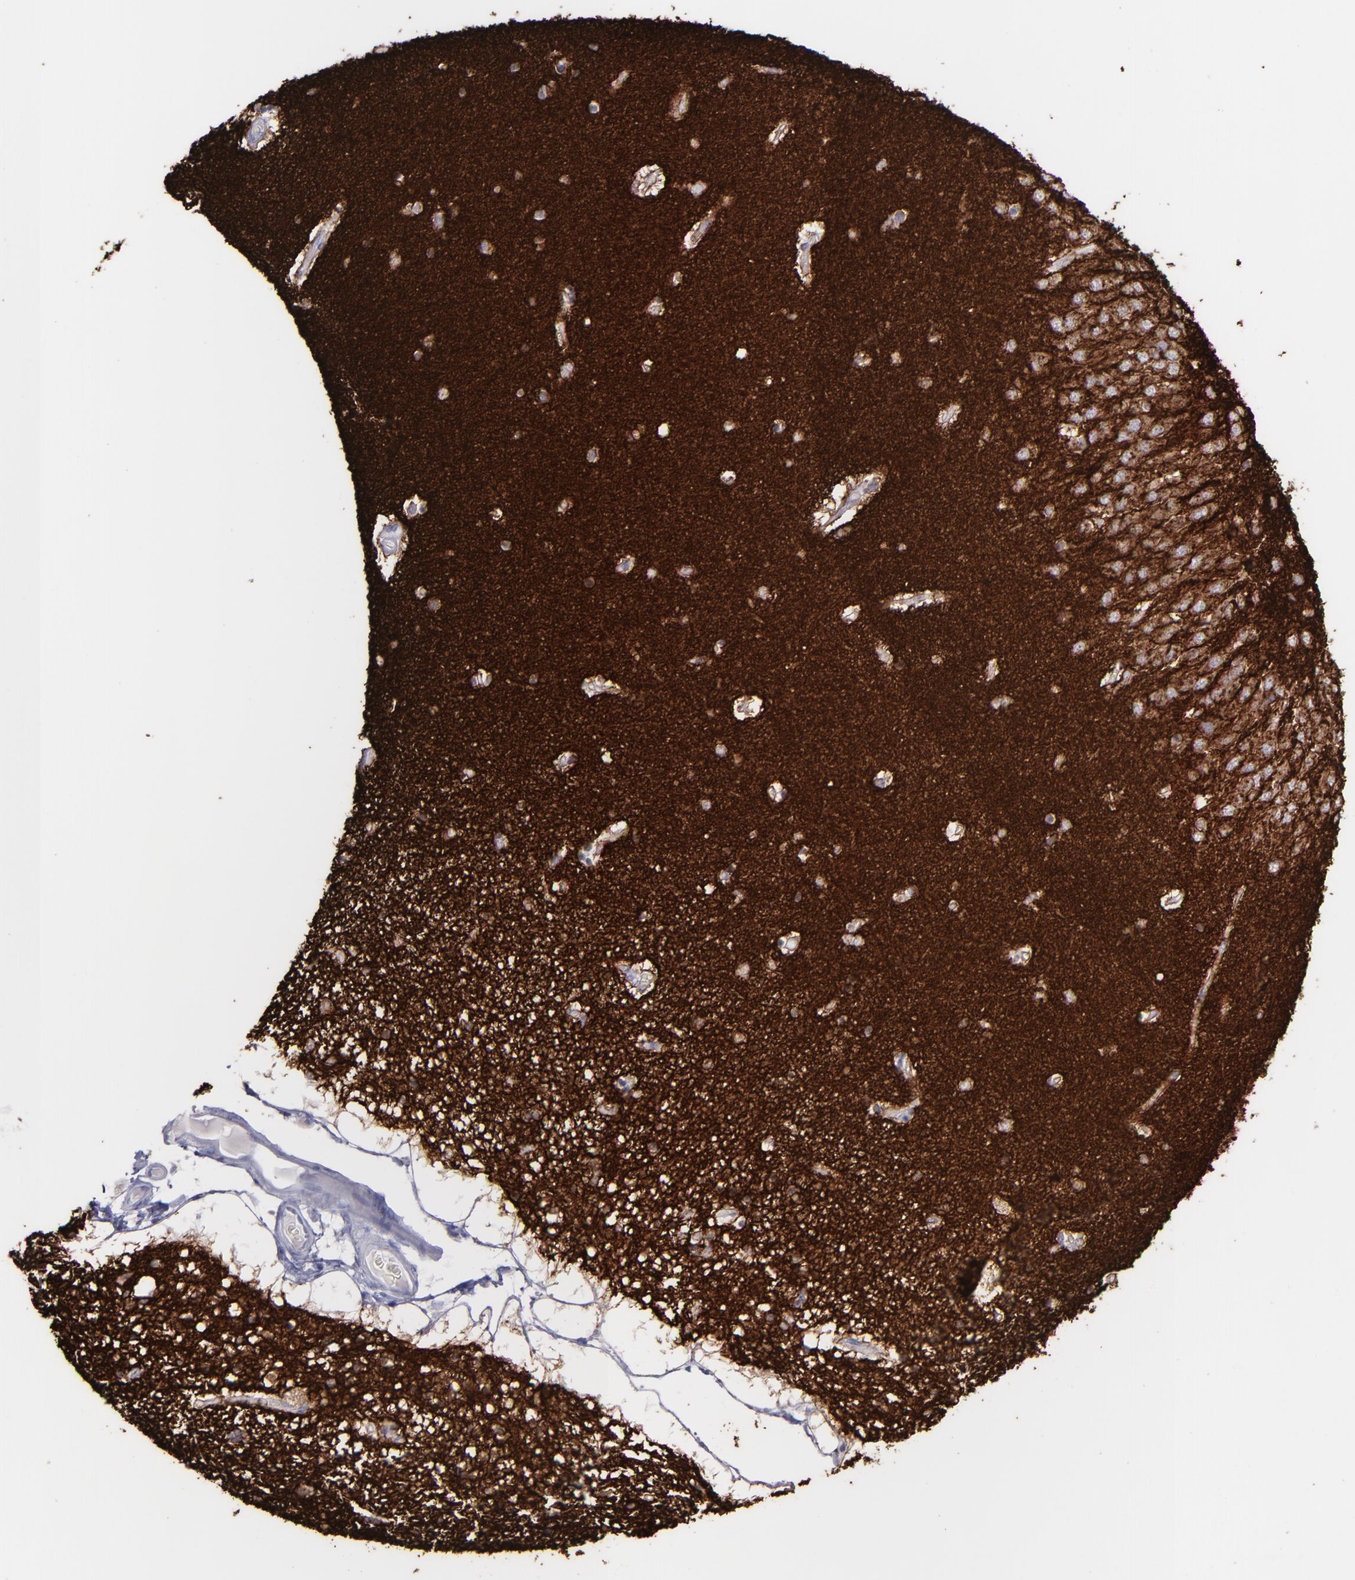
{"staining": {"intensity": "weak", "quantity": ">75%", "location": "cytoplasmic/membranous"}, "tissue": "hippocampus", "cell_type": "Glial cells", "image_type": "normal", "snomed": [{"axis": "morphology", "description": "Normal tissue, NOS"}, {"axis": "topography", "description": "Hippocampus"}], "caption": "Immunohistochemistry (IHC) of normal hippocampus reveals low levels of weak cytoplasmic/membranous positivity in approximately >75% of glial cells.", "gene": "SNAP25", "patient": {"sex": "female", "age": 54}}